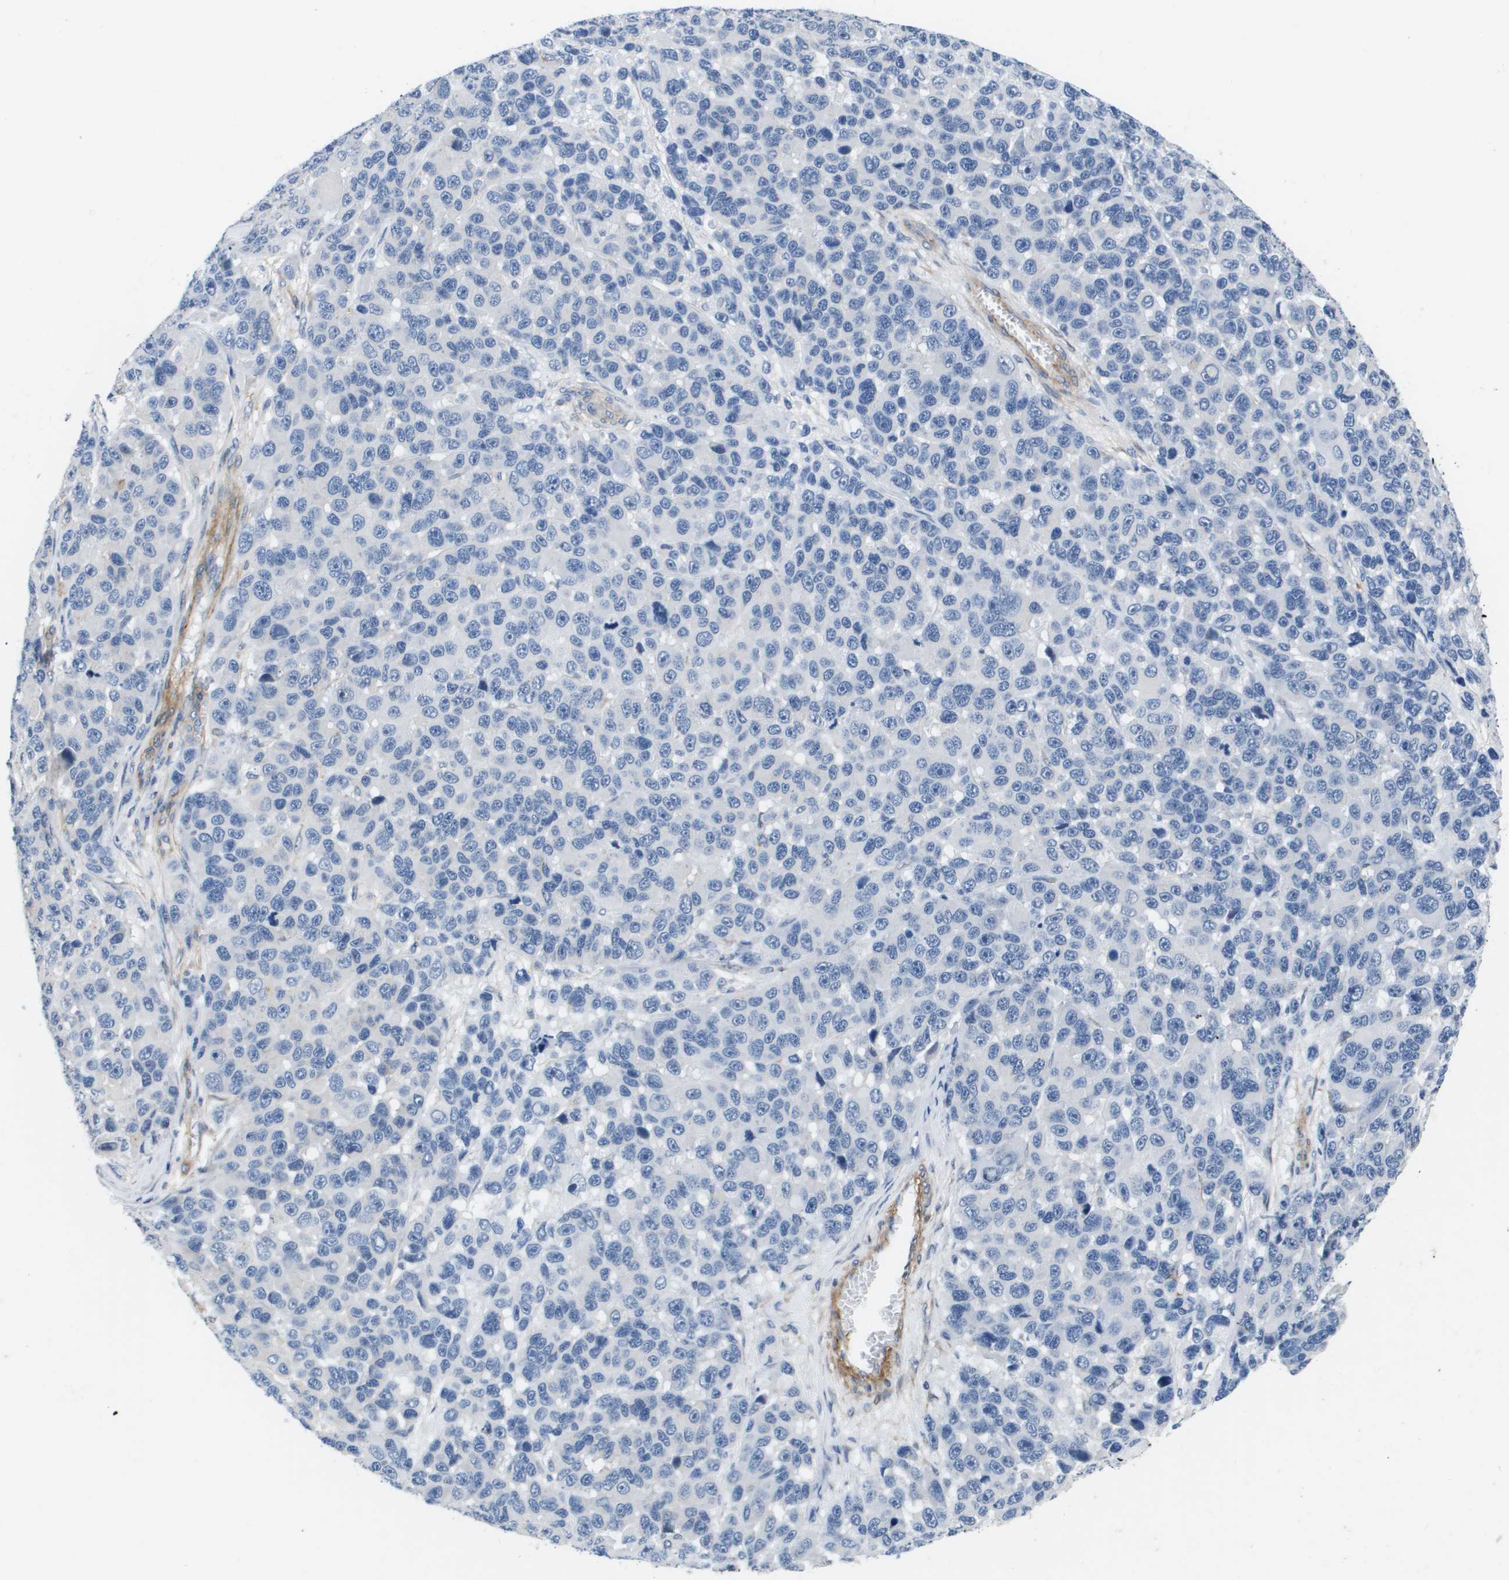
{"staining": {"intensity": "negative", "quantity": "none", "location": "none"}, "tissue": "melanoma", "cell_type": "Tumor cells", "image_type": "cancer", "snomed": [{"axis": "morphology", "description": "Malignant melanoma, NOS"}, {"axis": "topography", "description": "Skin"}], "caption": "An image of melanoma stained for a protein demonstrates no brown staining in tumor cells.", "gene": "LPP", "patient": {"sex": "male", "age": 53}}